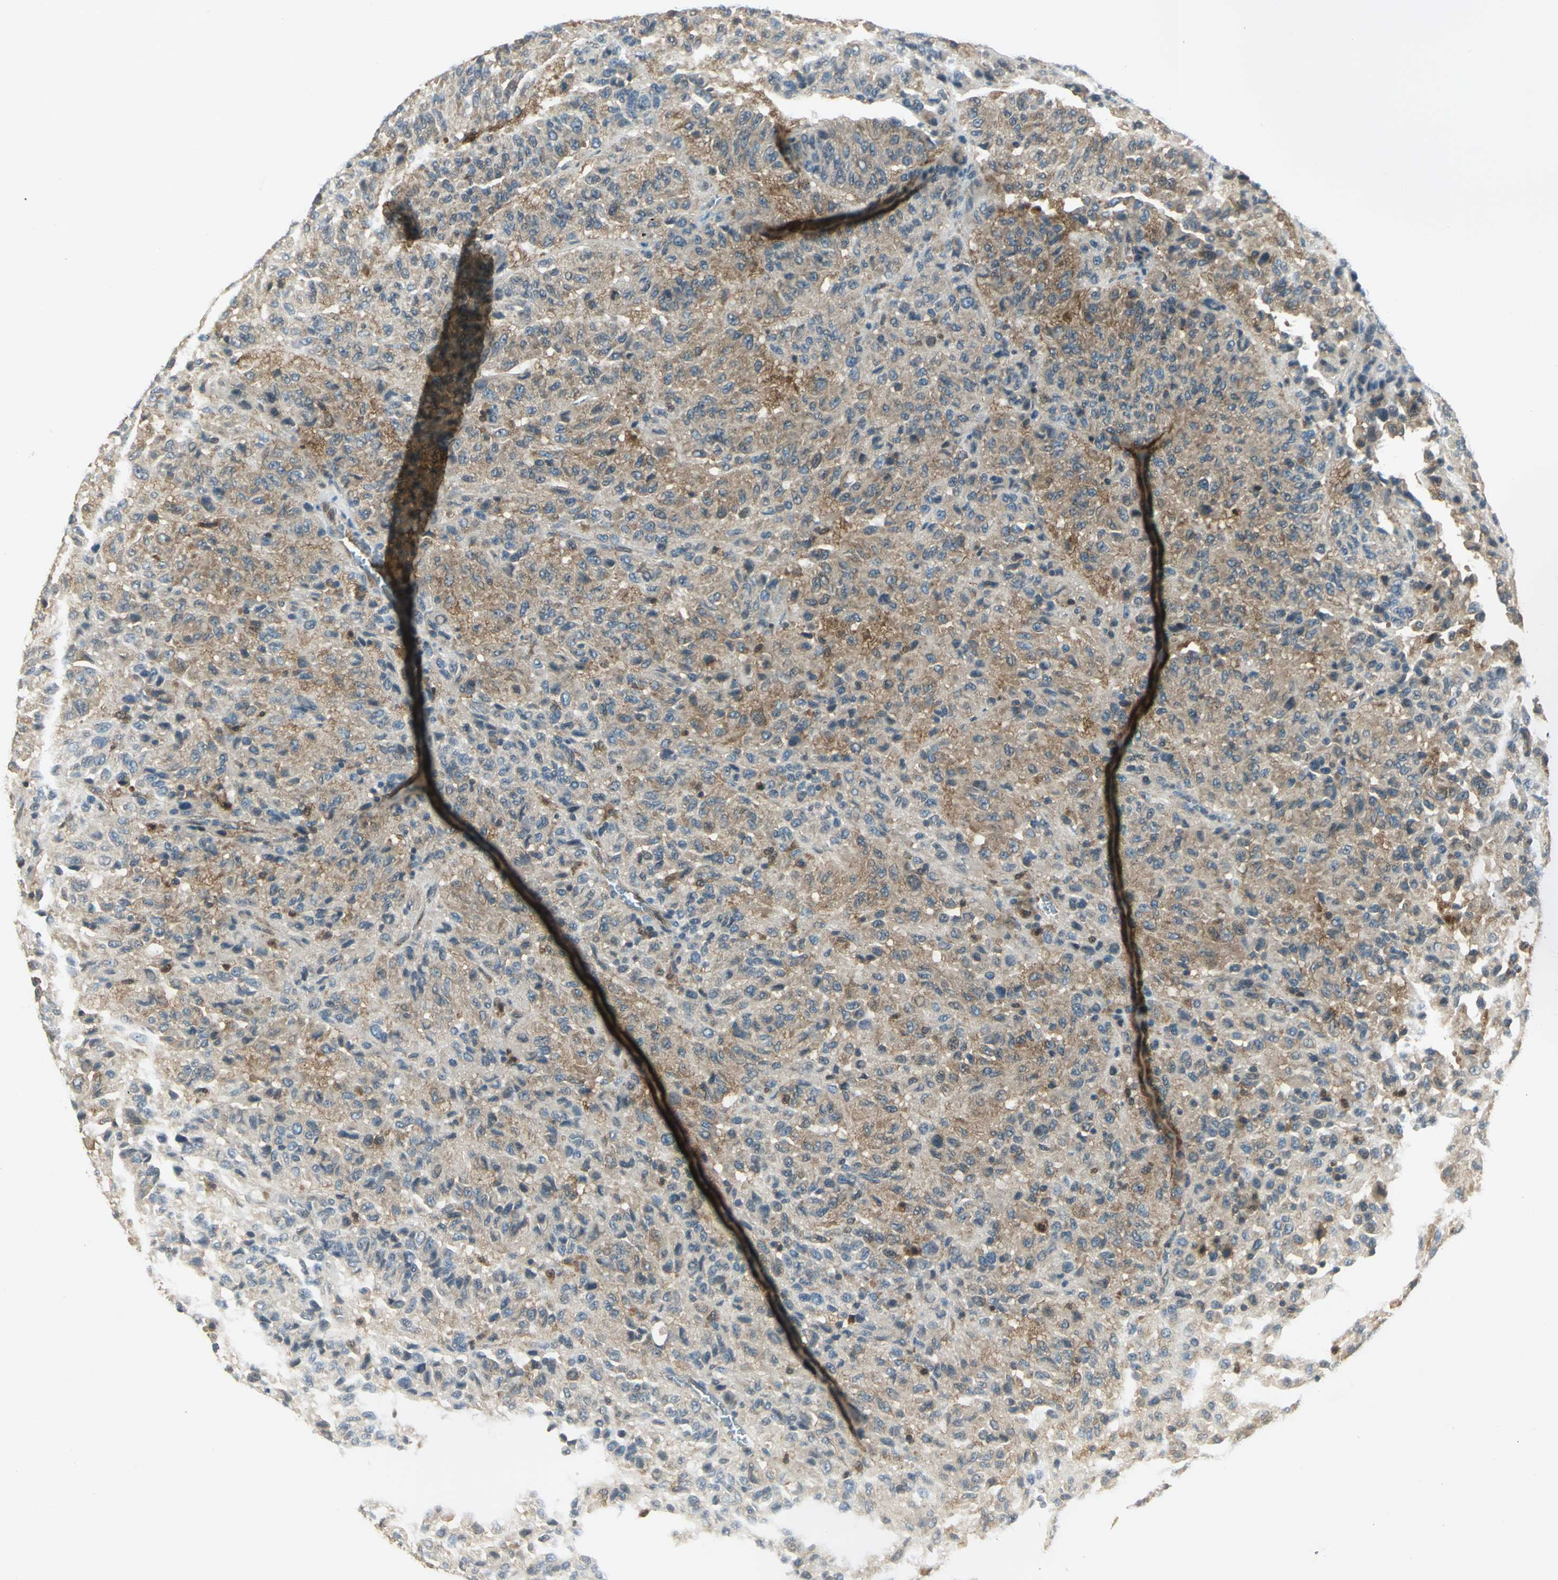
{"staining": {"intensity": "moderate", "quantity": ">75%", "location": "cytoplasmic/membranous"}, "tissue": "melanoma", "cell_type": "Tumor cells", "image_type": "cancer", "snomed": [{"axis": "morphology", "description": "Malignant melanoma, Metastatic site"}, {"axis": "topography", "description": "Lung"}], "caption": "A brown stain highlights moderate cytoplasmic/membranous positivity of a protein in melanoma tumor cells.", "gene": "FYN", "patient": {"sex": "male", "age": 64}}